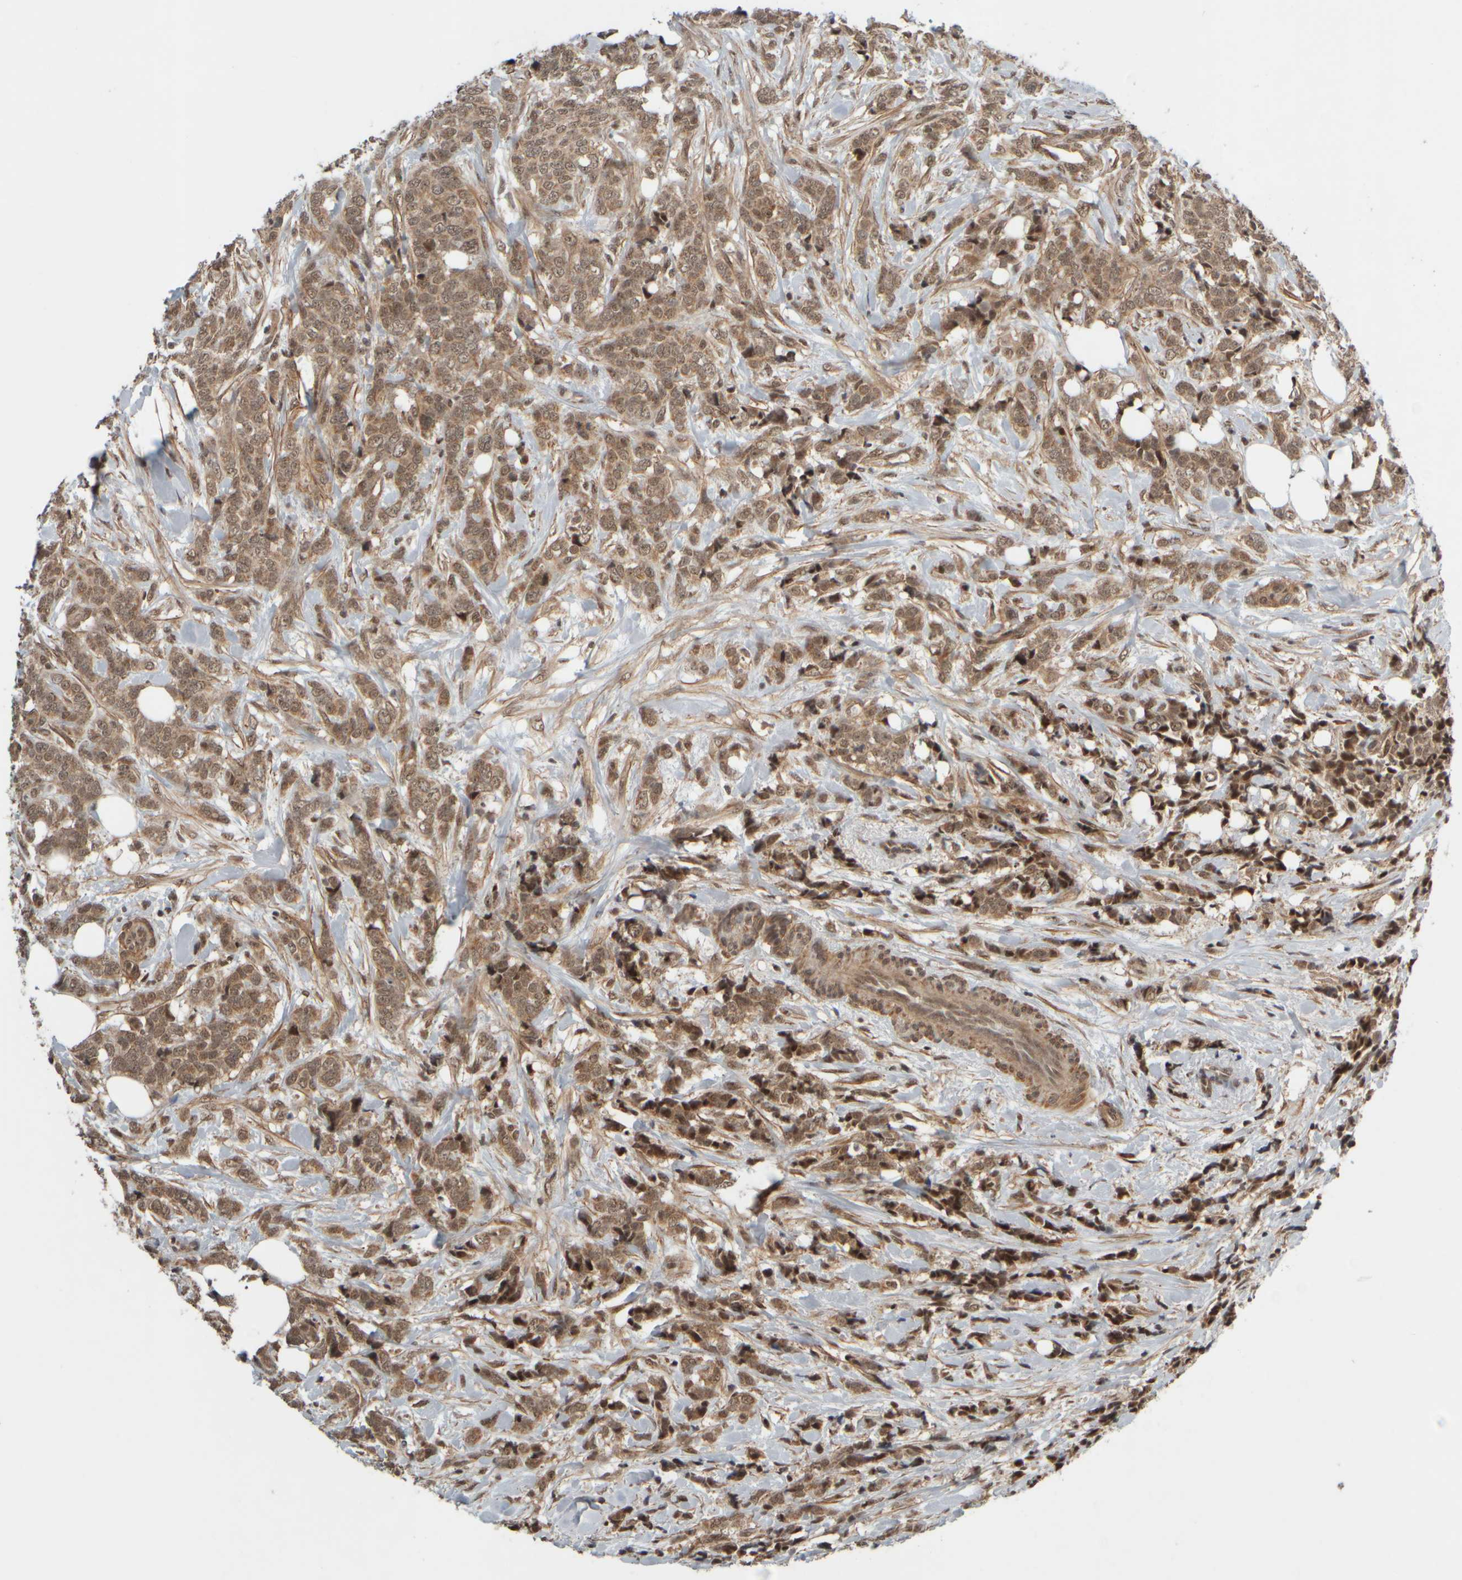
{"staining": {"intensity": "moderate", "quantity": ">75%", "location": "cytoplasmic/membranous"}, "tissue": "breast cancer", "cell_type": "Tumor cells", "image_type": "cancer", "snomed": [{"axis": "morphology", "description": "Lobular carcinoma"}, {"axis": "topography", "description": "Skin"}, {"axis": "topography", "description": "Breast"}], "caption": "Immunohistochemical staining of breast cancer exhibits medium levels of moderate cytoplasmic/membranous protein expression in approximately >75% of tumor cells.", "gene": "SYNRG", "patient": {"sex": "female", "age": 46}}